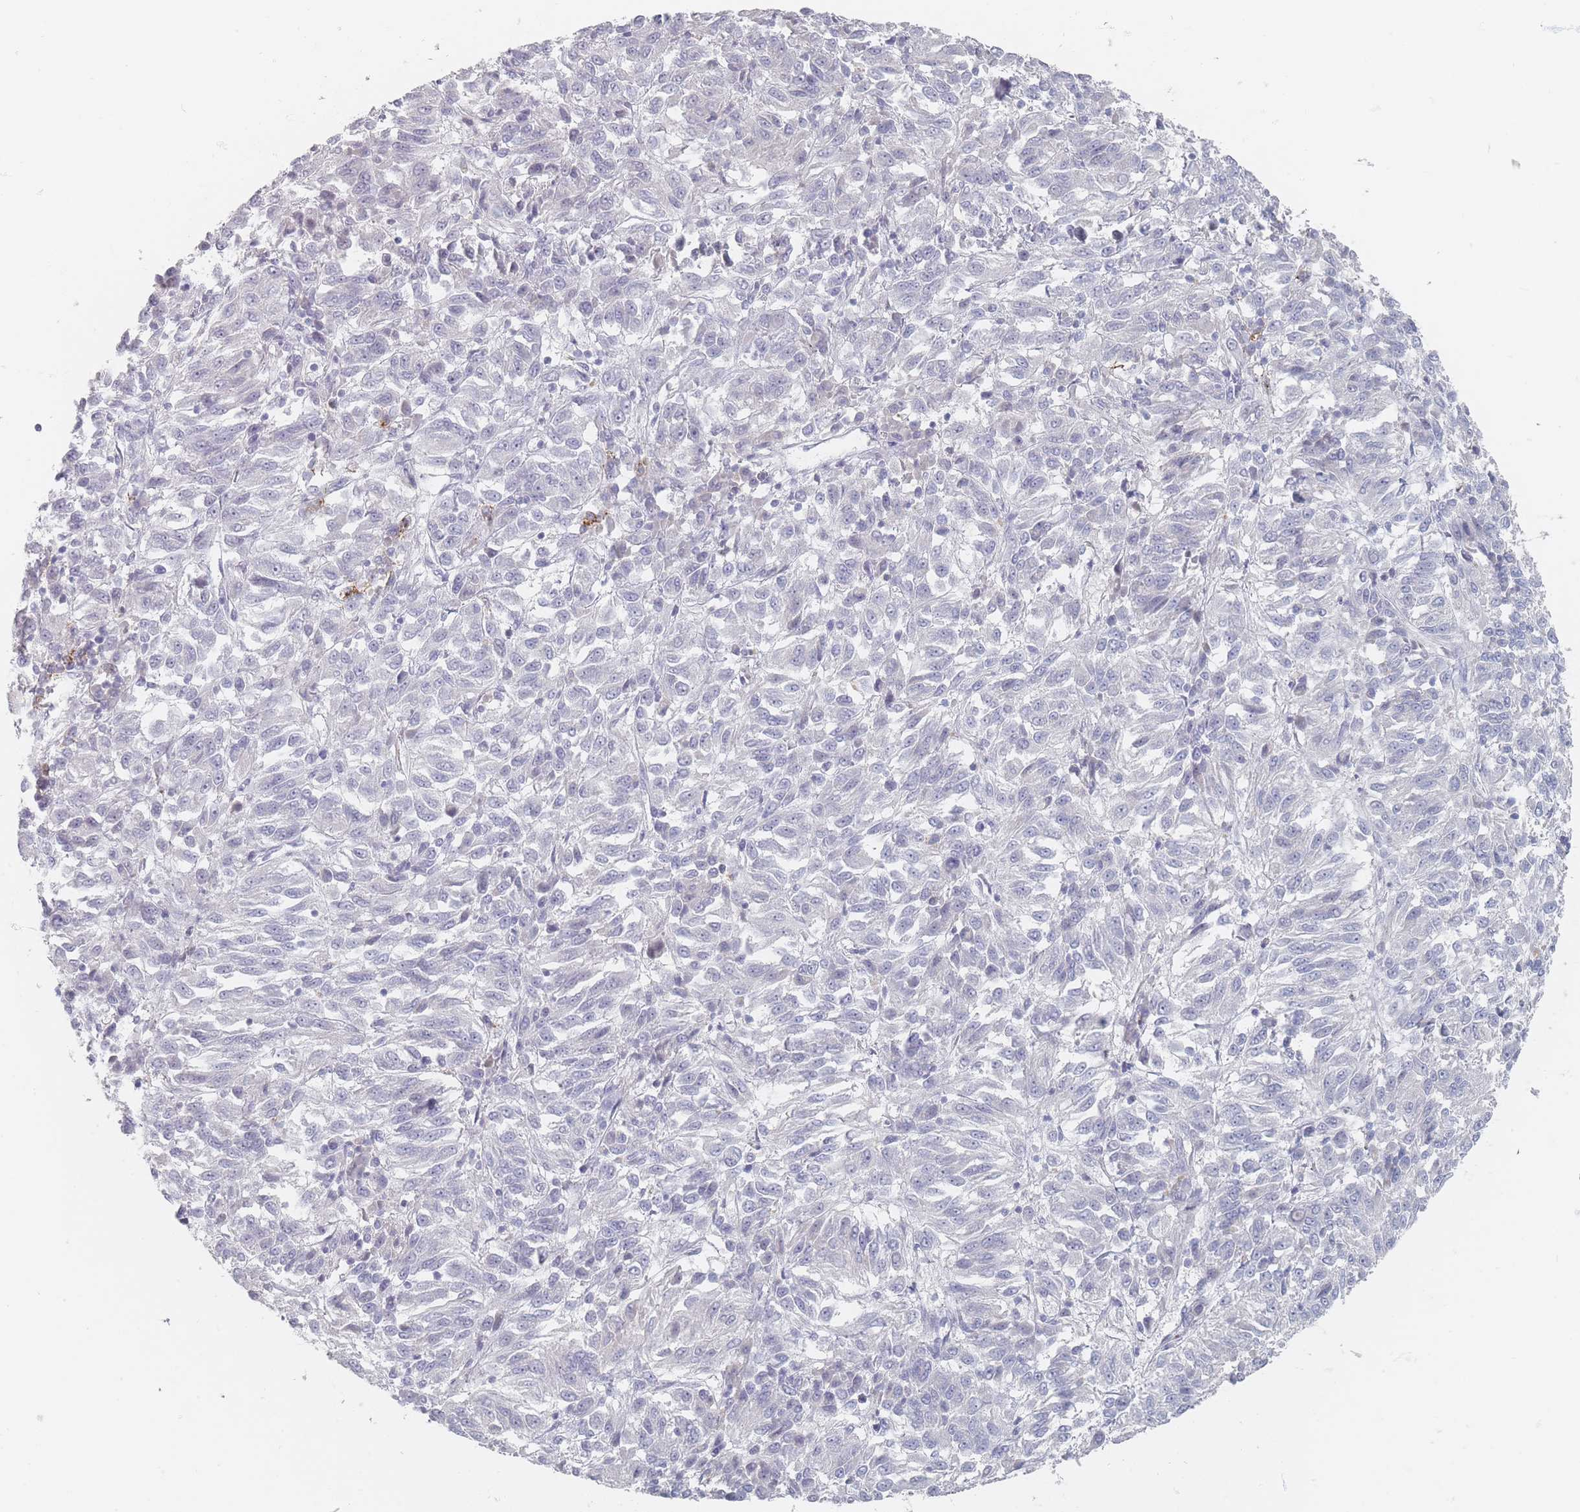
{"staining": {"intensity": "negative", "quantity": "none", "location": "none"}, "tissue": "melanoma", "cell_type": "Tumor cells", "image_type": "cancer", "snomed": [{"axis": "morphology", "description": "Malignant melanoma, Metastatic site"}, {"axis": "topography", "description": "Lung"}], "caption": "Melanoma was stained to show a protein in brown. There is no significant staining in tumor cells. (DAB (3,3'-diaminobenzidine) IHC visualized using brightfield microscopy, high magnification).", "gene": "CD37", "patient": {"sex": "male", "age": 64}}